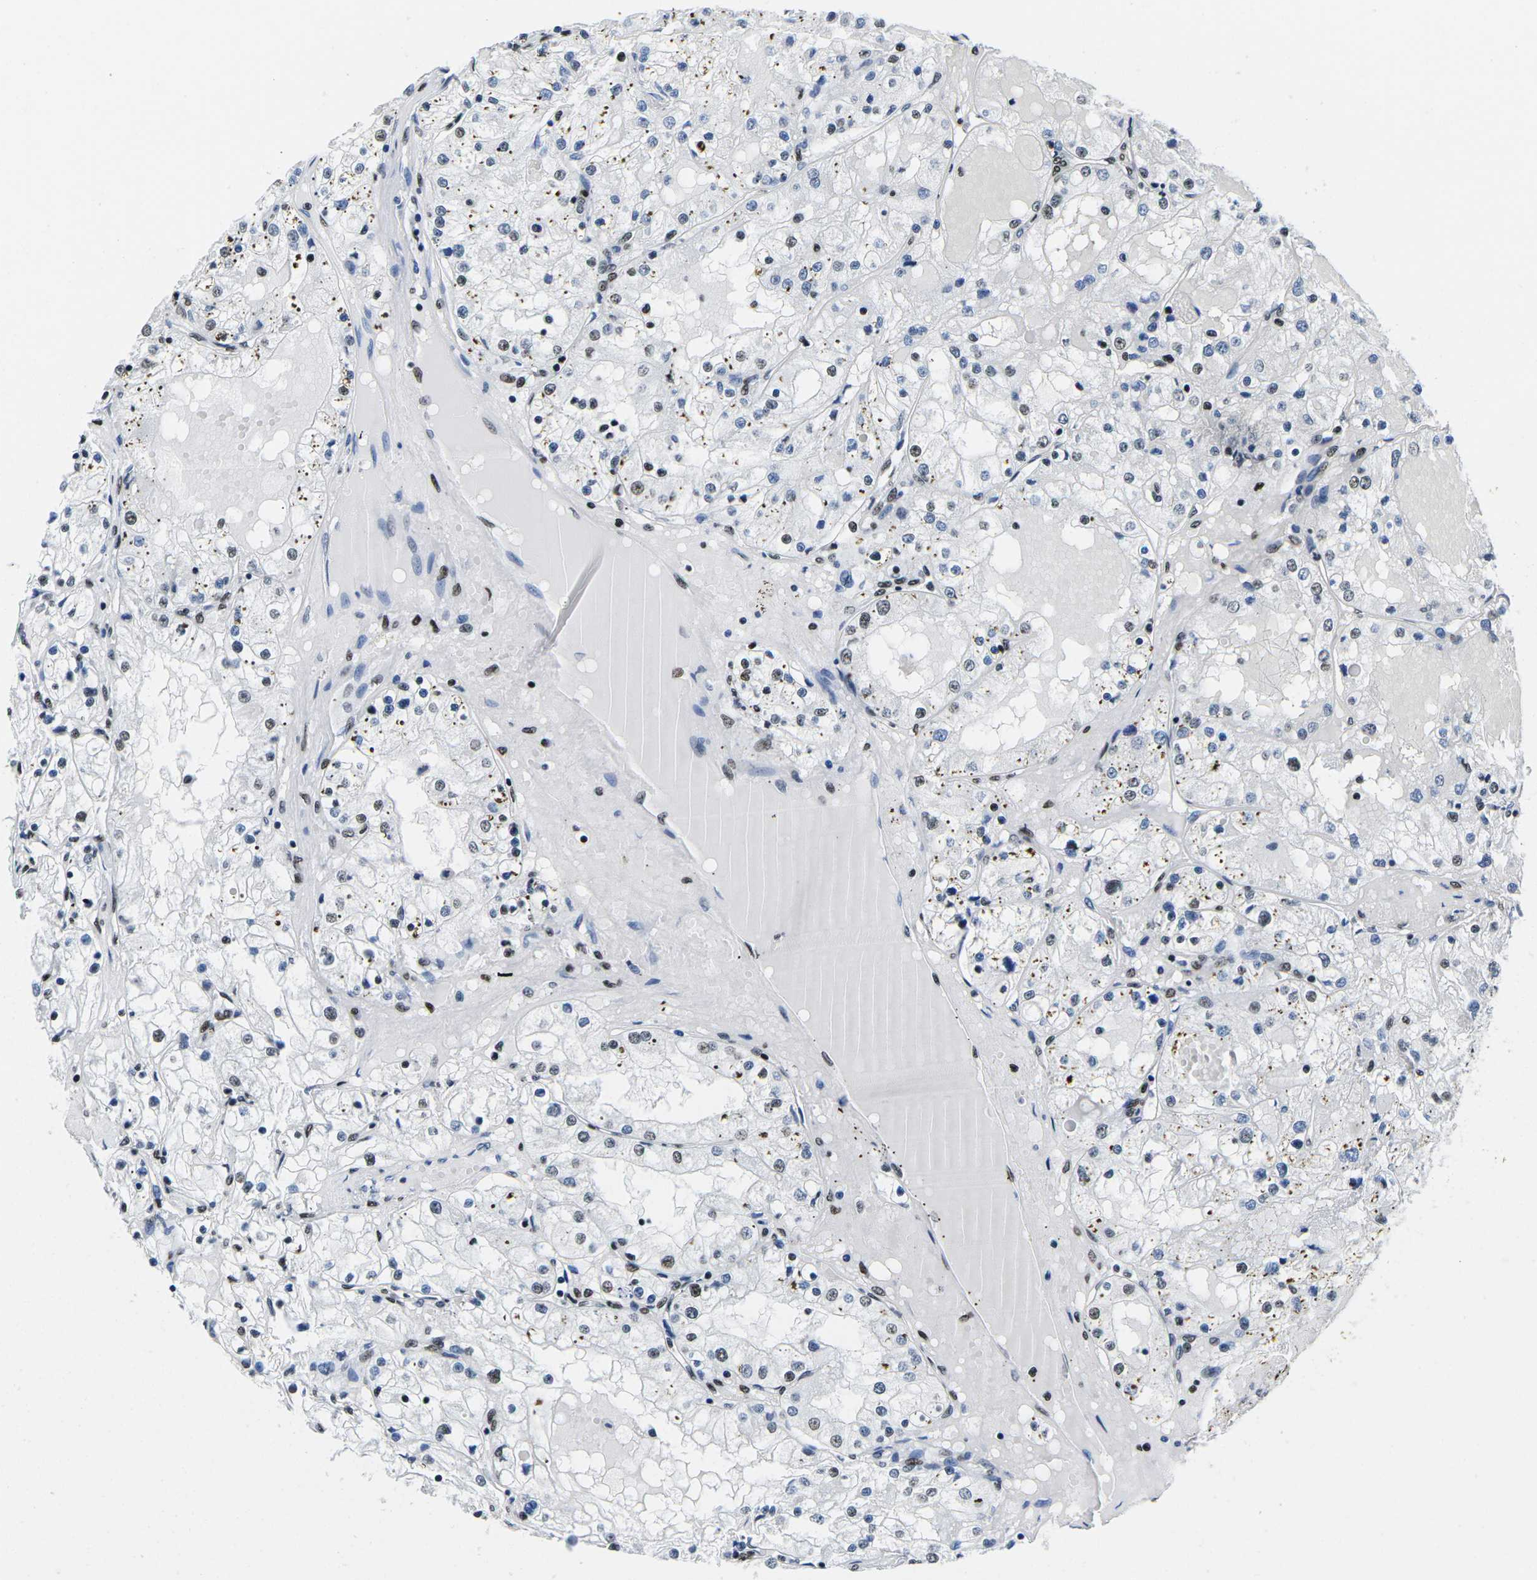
{"staining": {"intensity": "moderate", "quantity": "<25%", "location": "nuclear"}, "tissue": "renal cancer", "cell_type": "Tumor cells", "image_type": "cancer", "snomed": [{"axis": "morphology", "description": "Adenocarcinoma, NOS"}, {"axis": "topography", "description": "Kidney"}], "caption": "Moderate nuclear staining is identified in approximately <25% of tumor cells in renal adenocarcinoma.", "gene": "ATF1", "patient": {"sex": "male", "age": 68}}